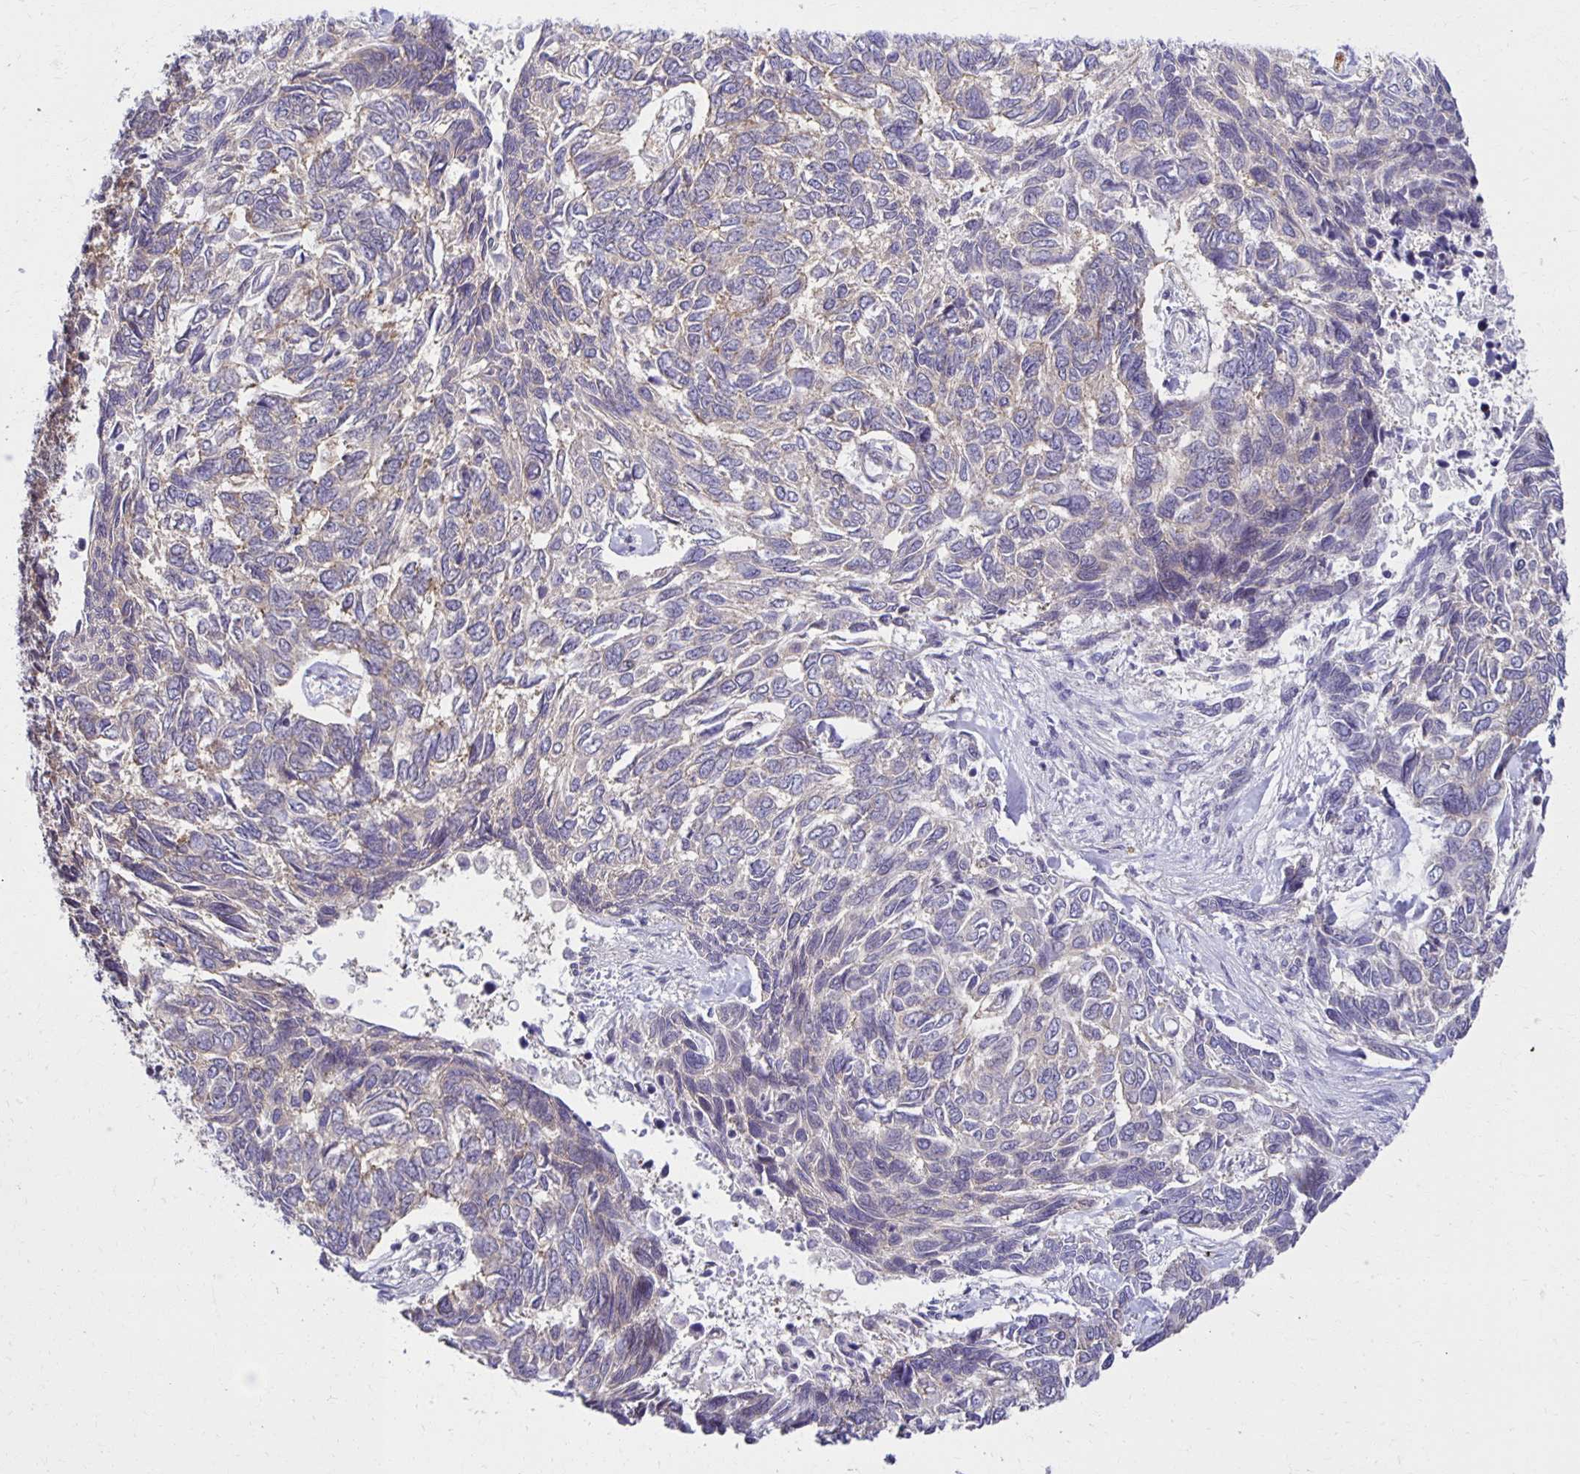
{"staining": {"intensity": "weak", "quantity": "<25%", "location": "cytoplasmic/membranous"}, "tissue": "skin cancer", "cell_type": "Tumor cells", "image_type": "cancer", "snomed": [{"axis": "morphology", "description": "Basal cell carcinoma"}, {"axis": "topography", "description": "Skin"}], "caption": "Protein analysis of skin basal cell carcinoma displays no significant staining in tumor cells.", "gene": "MIEN1", "patient": {"sex": "female", "age": 65}}